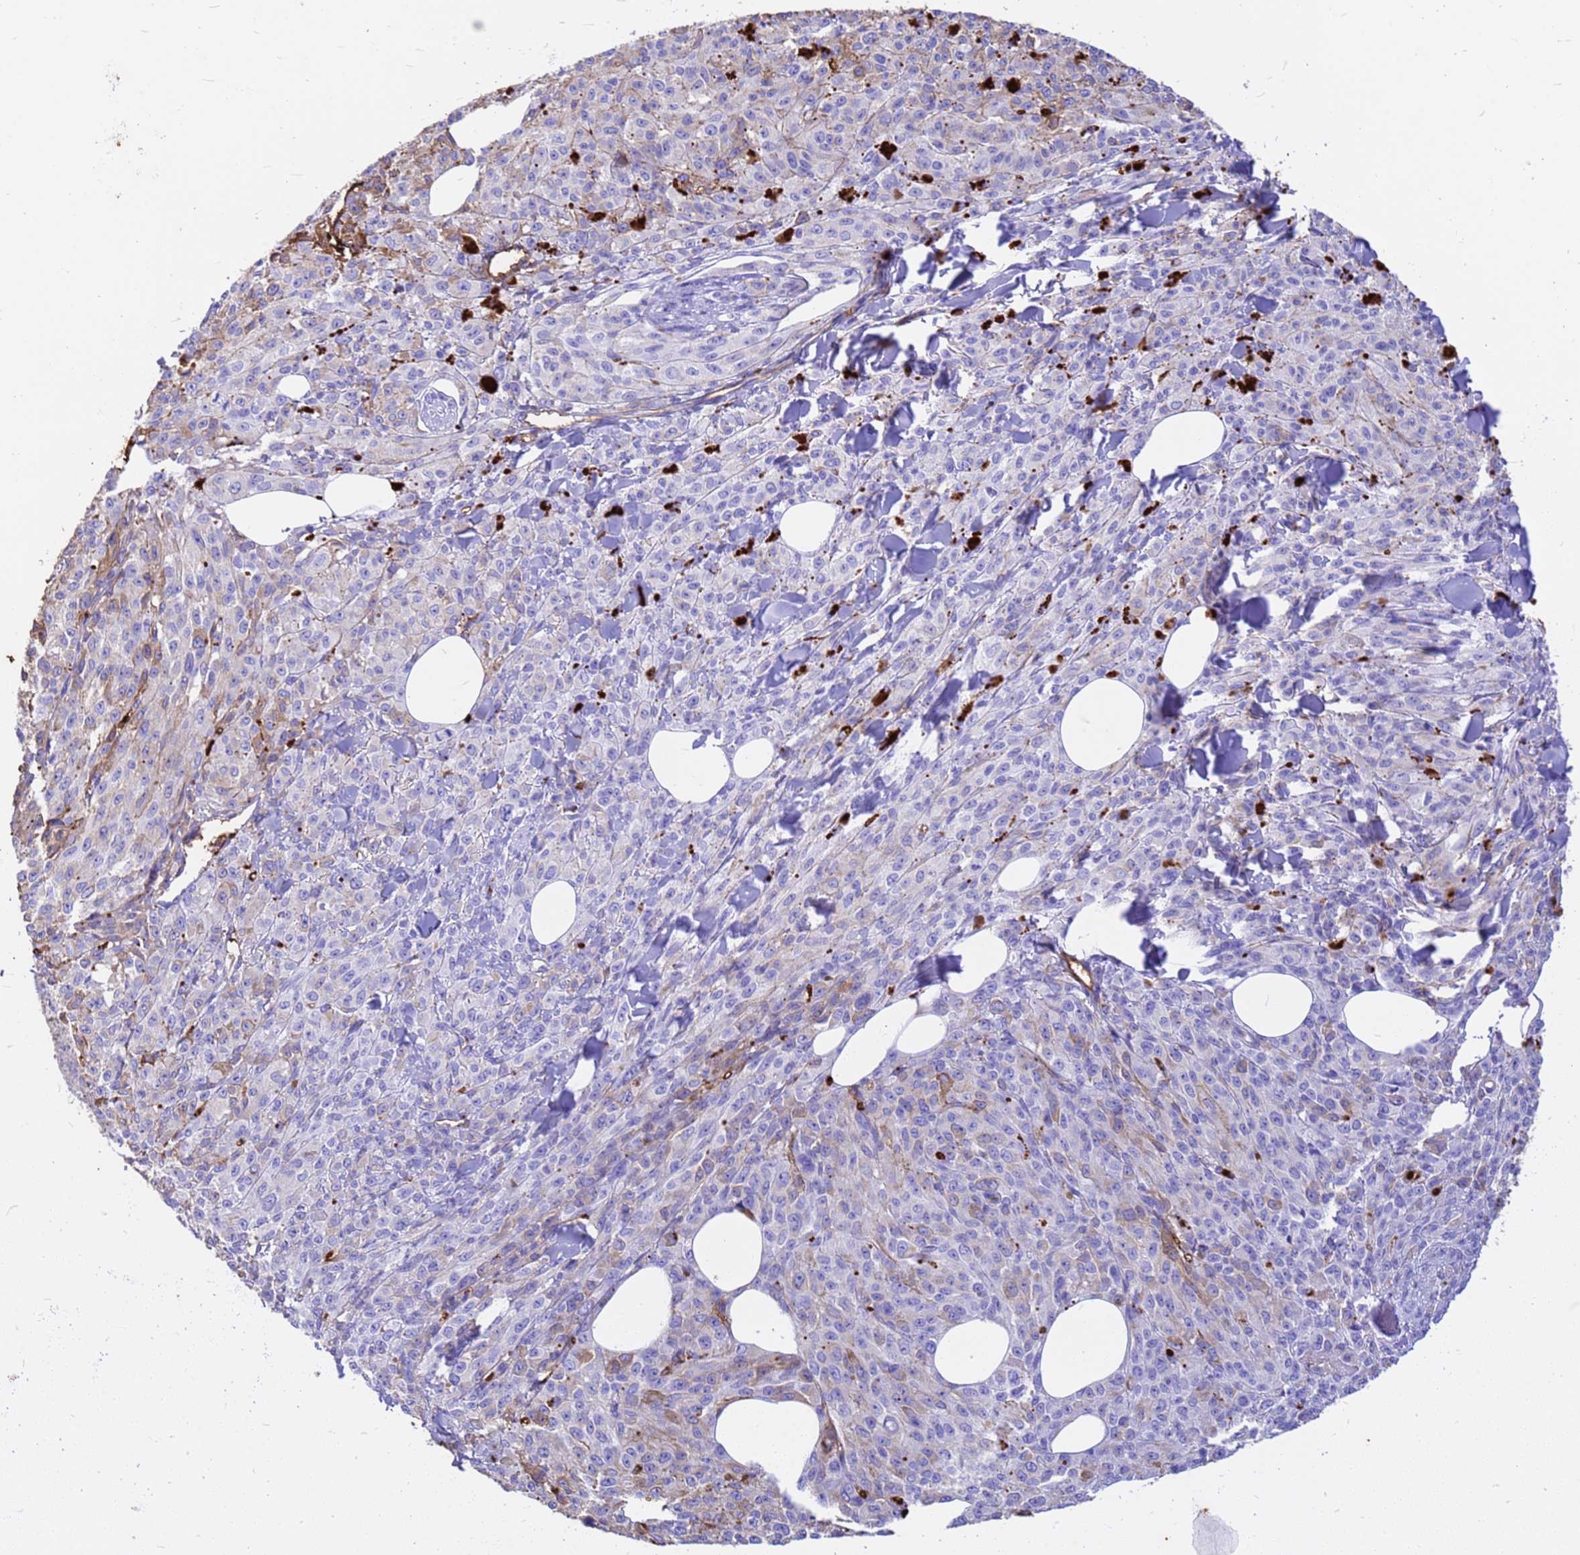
{"staining": {"intensity": "negative", "quantity": "none", "location": "none"}, "tissue": "melanoma", "cell_type": "Tumor cells", "image_type": "cancer", "snomed": [{"axis": "morphology", "description": "Malignant melanoma, NOS"}, {"axis": "topography", "description": "Skin"}], "caption": "IHC histopathology image of neoplastic tissue: melanoma stained with DAB reveals no significant protein expression in tumor cells. Nuclei are stained in blue.", "gene": "HBA2", "patient": {"sex": "female", "age": 52}}